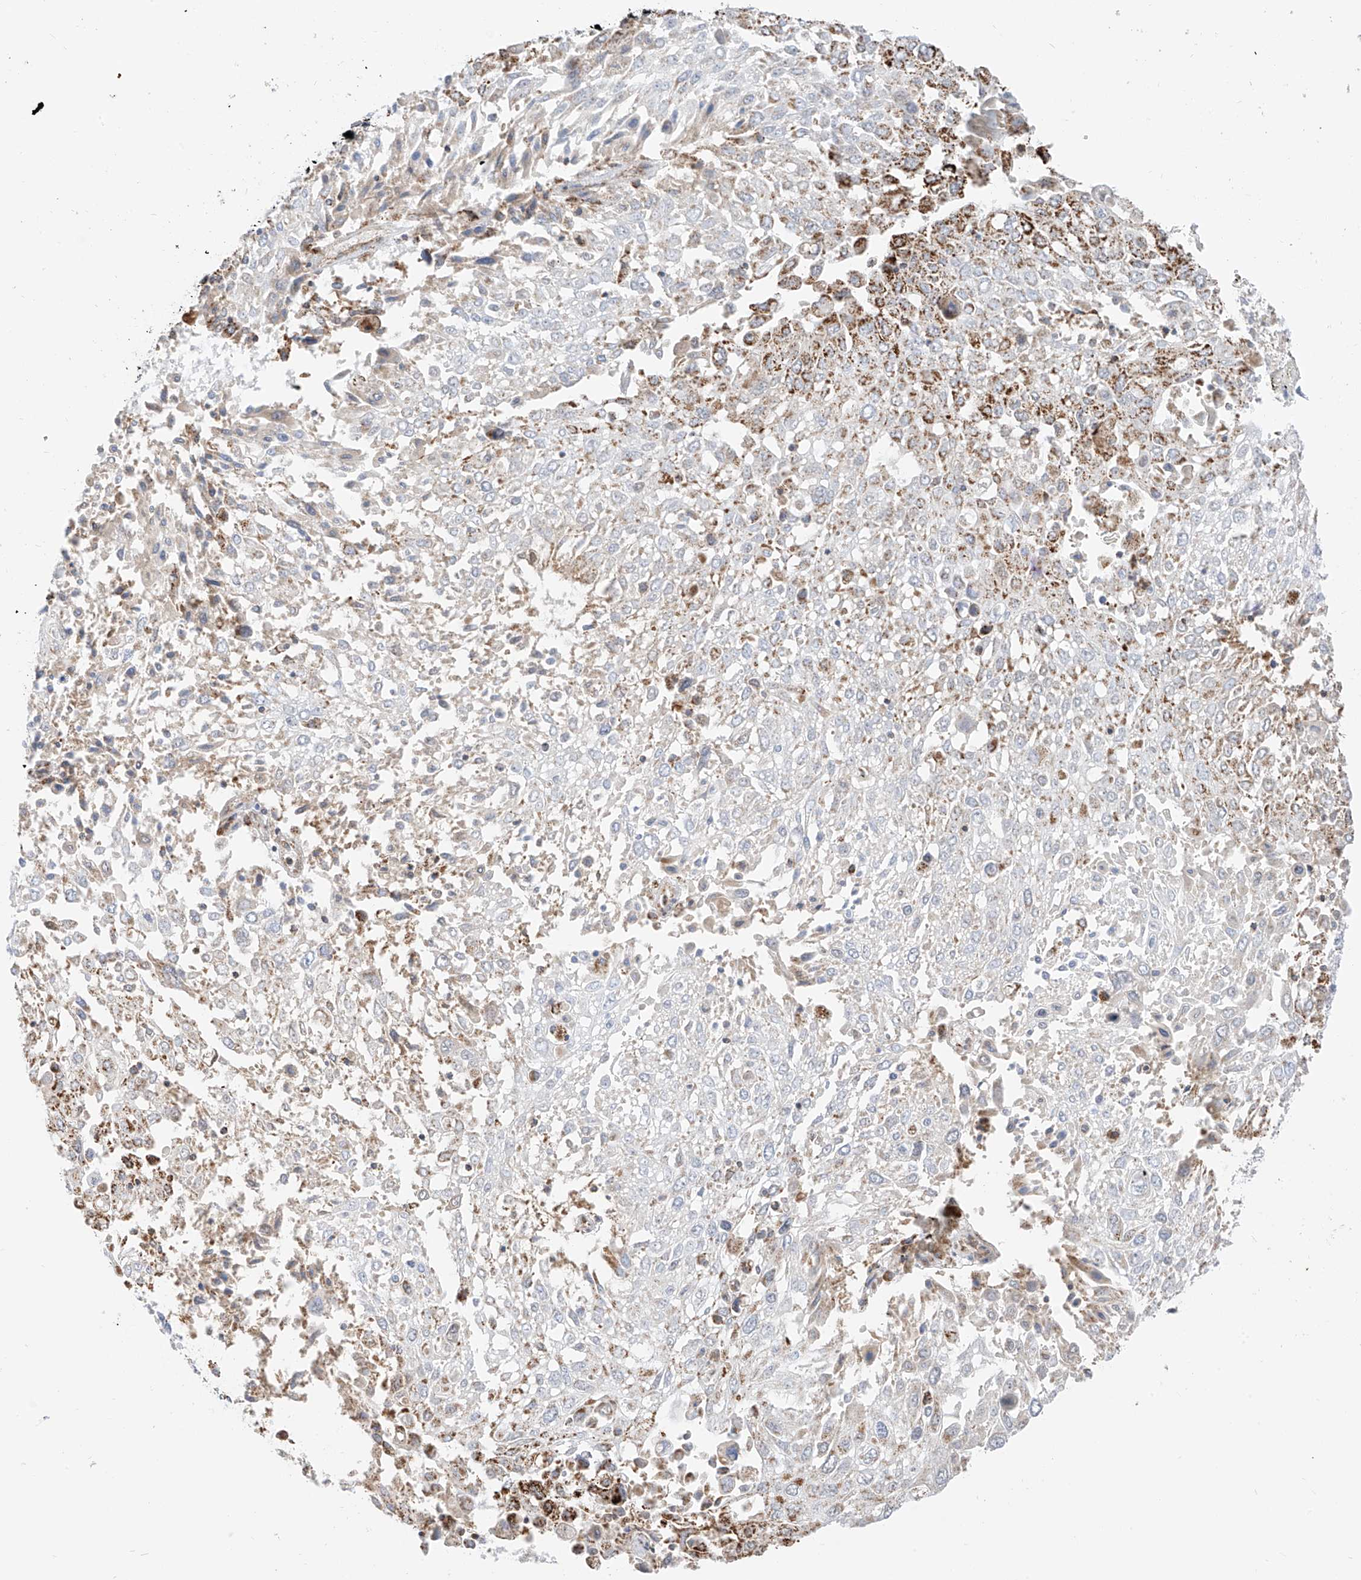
{"staining": {"intensity": "moderate", "quantity": "<25%", "location": "cytoplasmic/membranous"}, "tissue": "lung cancer", "cell_type": "Tumor cells", "image_type": "cancer", "snomed": [{"axis": "morphology", "description": "Squamous cell carcinoma, NOS"}, {"axis": "topography", "description": "Lung"}], "caption": "Immunohistochemistry (IHC) staining of squamous cell carcinoma (lung), which shows low levels of moderate cytoplasmic/membranous positivity in about <25% of tumor cells indicating moderate cytoplasmic/membranous protein expression. The staining was performed using DAB (brown) for protein detection and nuclei were counterstained in hematoxylin (blue).", "gene": "ETHE1", "patient": {"sex": "male", "age": 65}}